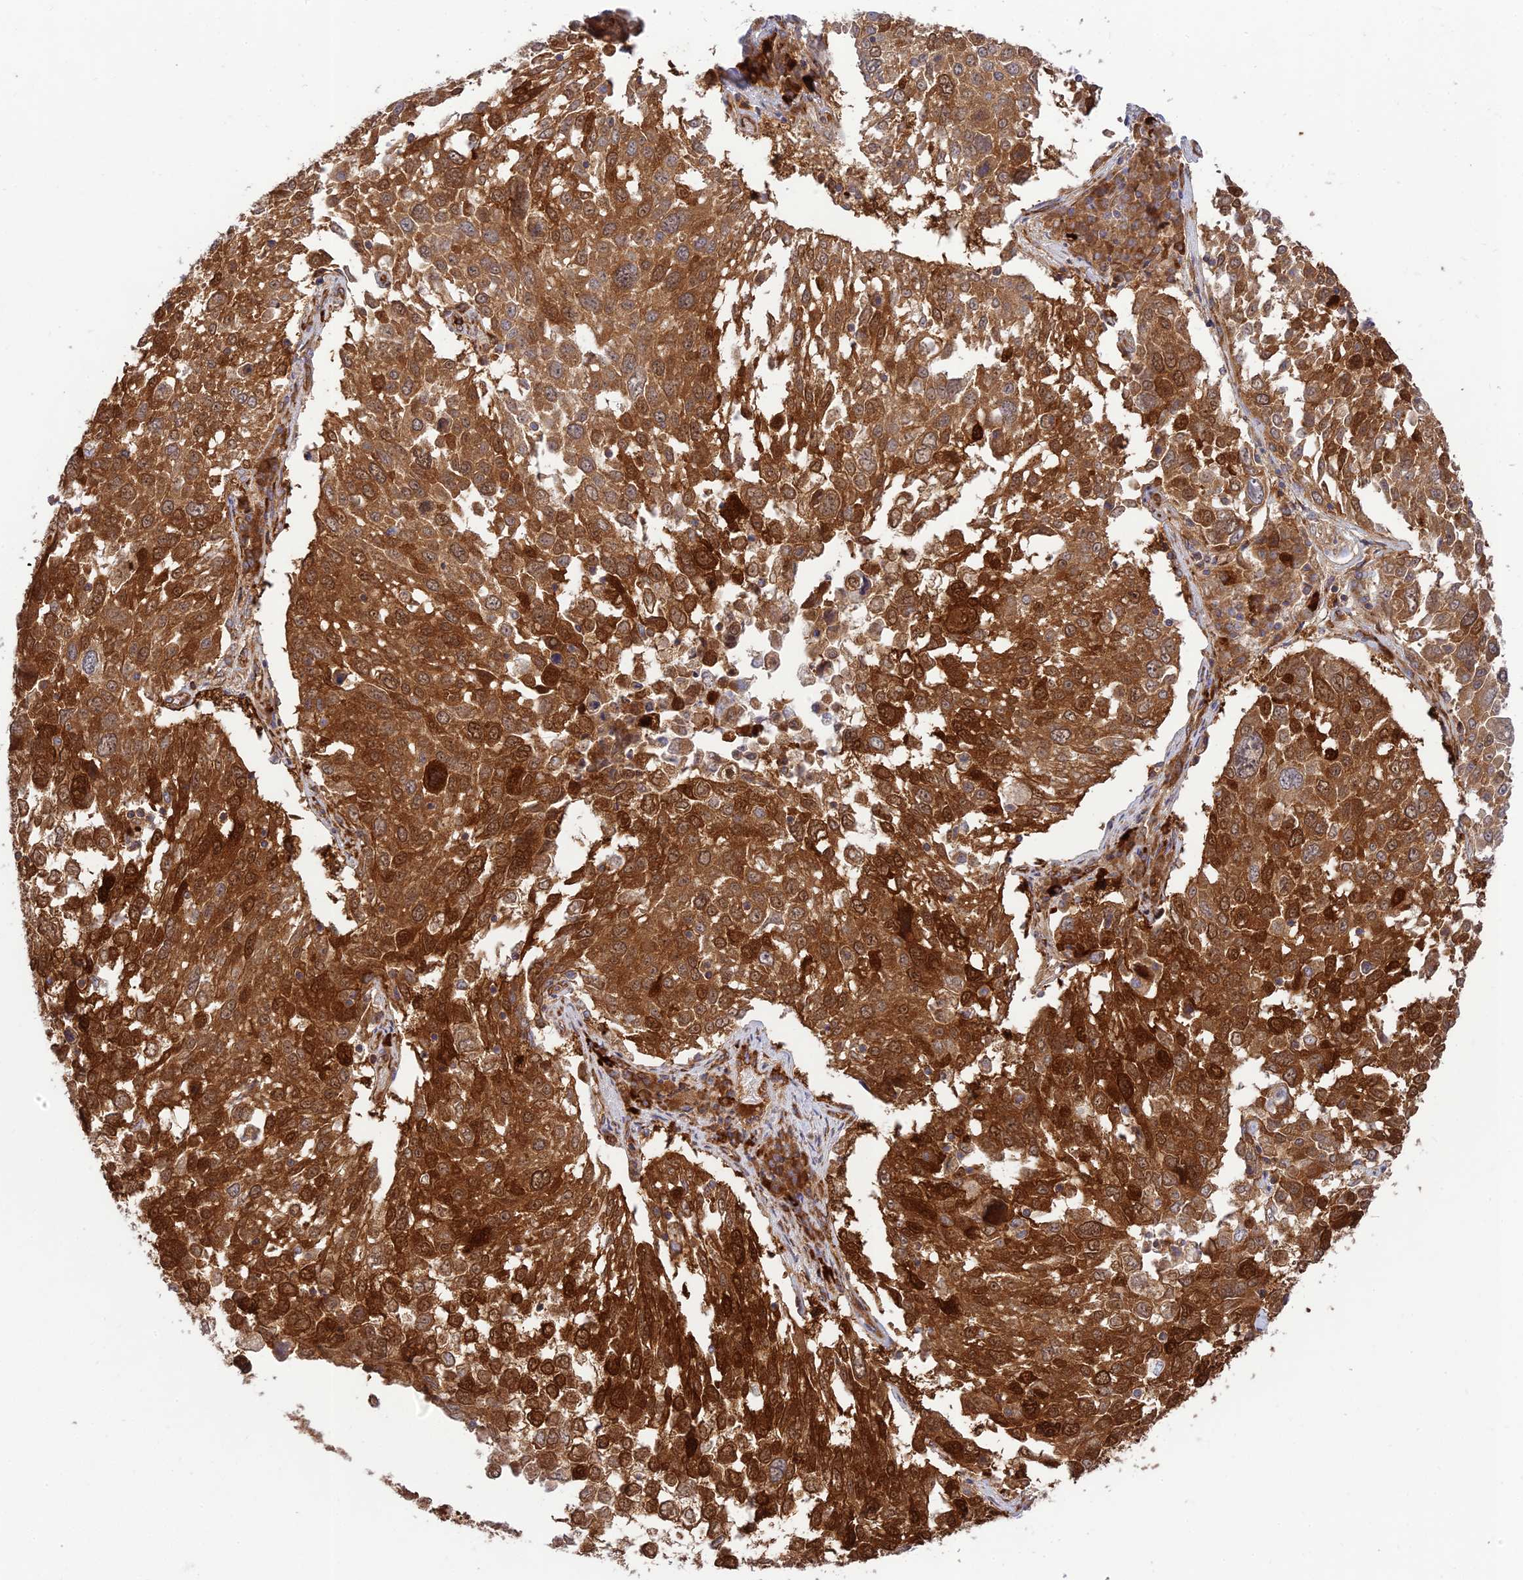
{"staining": {"intensity": "strong", "quantity": ">75%", "location": "cytoplasmic/membranous,nuclear"}, "tissue": "lung cancer", "cell_type": "Tumor cells", "image_type": "cancer", "snomed": [{"axis": "morphology", "description": "Squamous cell carcinoma, NOS"}, {"axis": "topography", "description": "Lung"}], "caption": "There is high levels of strong cytoplasmic/membranous and nuclear positivity in tumor cells of lung cancer (squamous cell carcinoma), as demonstrated by immunohistochemical staining (brown color).", "gene": "PIMREG", "patient": {"sex": "male", "age": 65}}